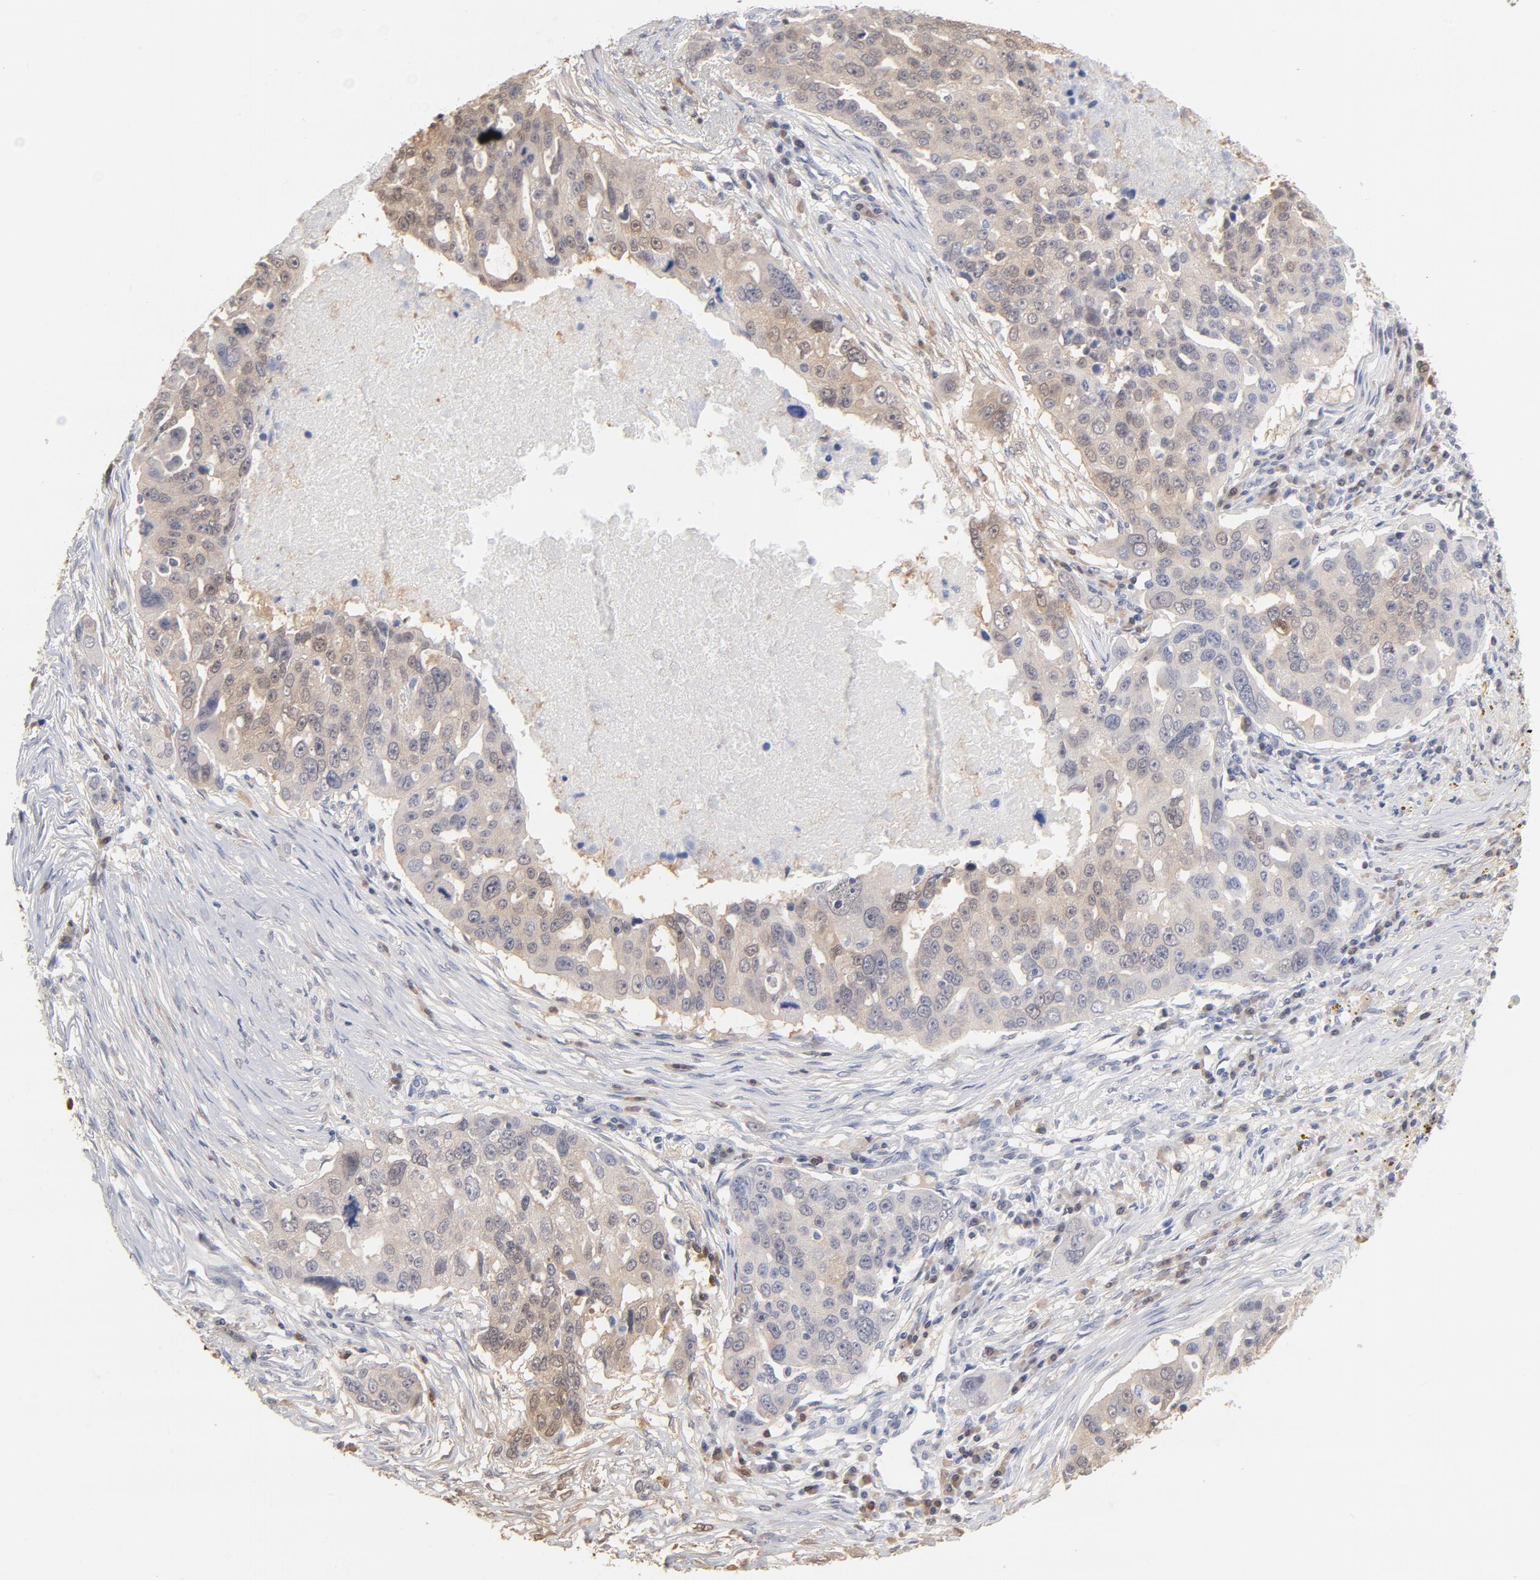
{"staining": {"intensity": "weak", "quantity": "25%-75%", "location": "cytoplasmic/membranous"}, "tissue": "ovarian cancer", "cell_type": "Tumor cells", "image_type": "cancer", "snomed": [{"axis": "morphology", "description": "Carcinoma, endometroid"}, {"axis": "topography", "description": "Ovary"}], "caption": "A high-resolution image shows immunohistochemistry staining of endometroid carcinoma (ovarian), which shows weak cytoplasmic/membranous expression in approximately 25%-75% of tumor cells.", "gene": "MIF", "patient": {"sex": "female", "age": 75}}